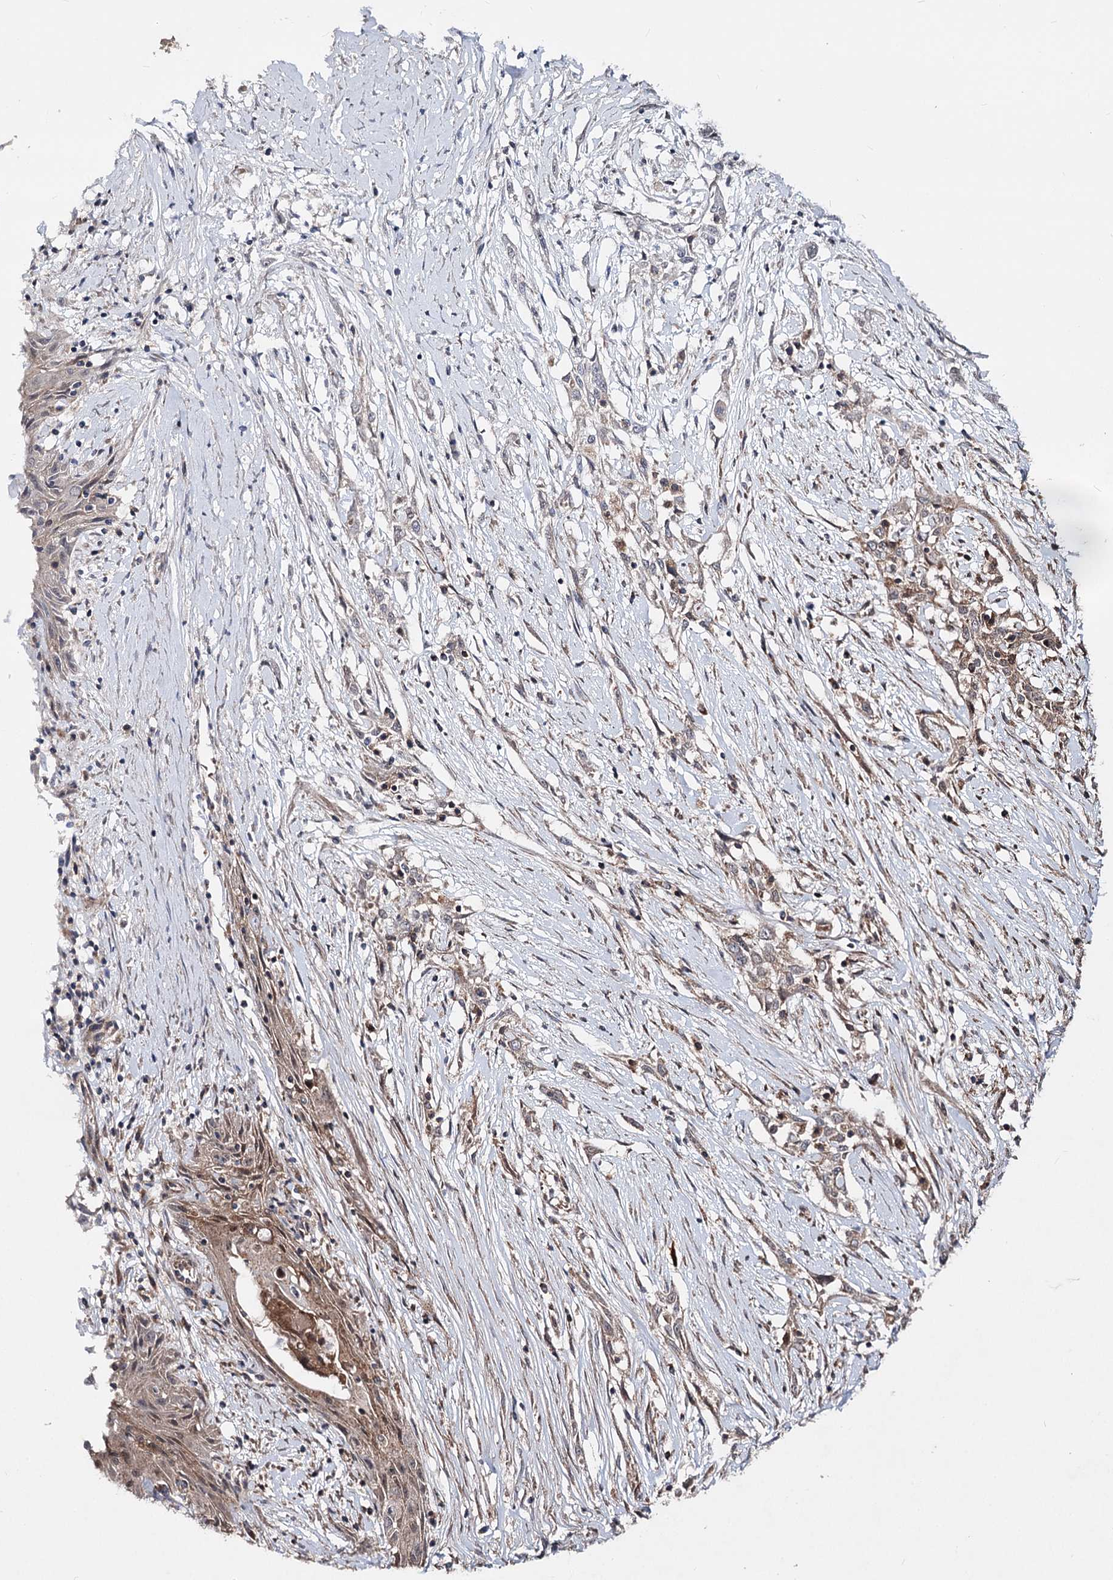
{"staining": {"intensity": "weak", "quantity": "25%-75%", "location": "cytoplasmic/membranous,nuclear"}, "tissue": "skin cancer", "cell_type": "Tumor cells", "image_type": "cancer", "snomed": [{"axis": "morphology", "description": "Squamous cell carcinoma, NOS"}, {"axis": "morphology", "description": "Squamous cell carcinoma, metastatic, NOS"}, {"axis": "topography", "description": "Skin"}, {"axis": "topography", "description": "Lymph node"}], "caption": "Skin cancer stained with immunohistochemistry (IHC) exhibits weak cytoplasmic/membranous and nuclear staining in approximately 25%-75% of tumor cells.", "gene": "MINDY3", "patient": {"sex": "male", "age": 75}}